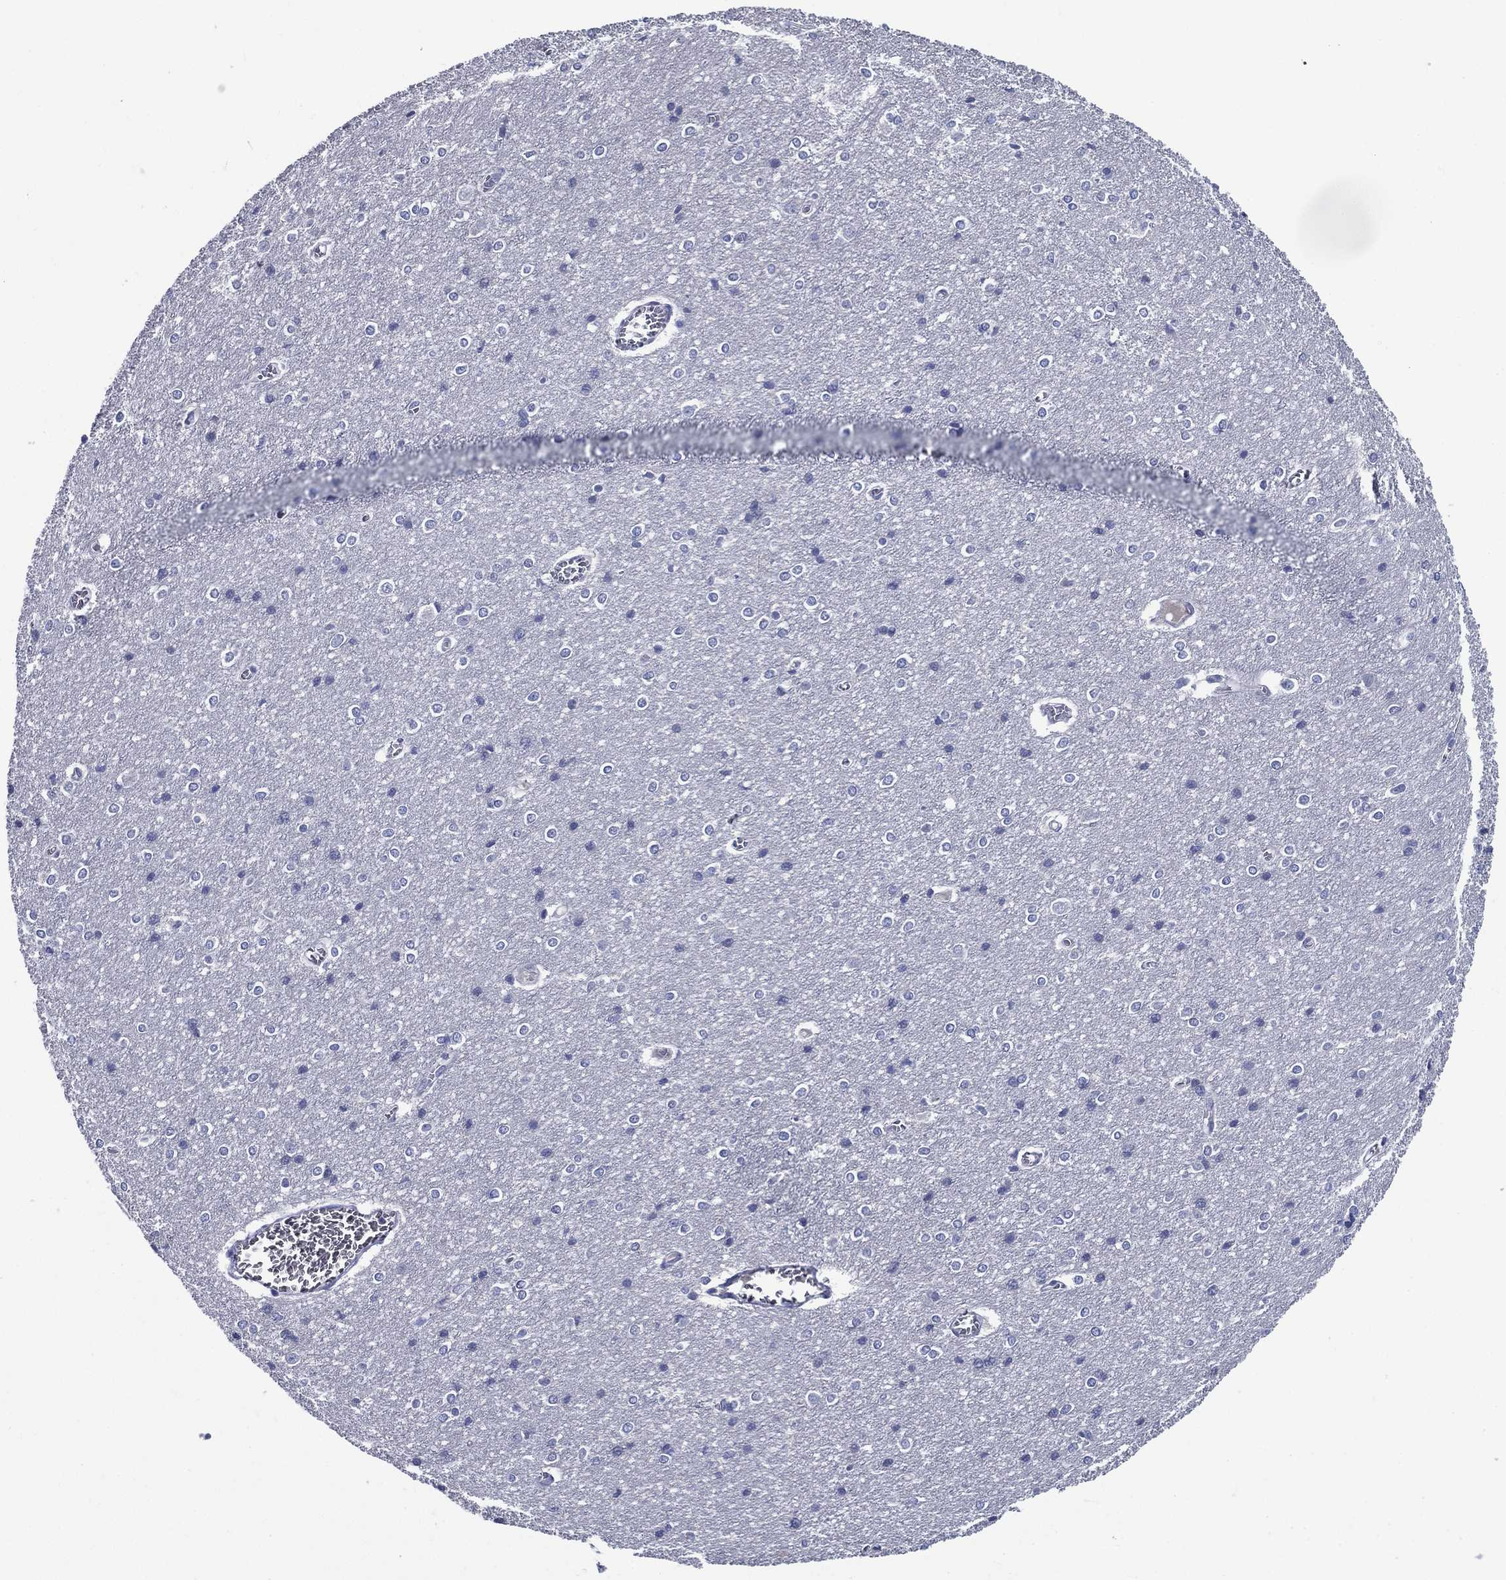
{"staining": {"intensity": "negative", "quantity": "none", "location": "none"}, "tissue": "cerebral cortex", "cell_type": "Endothelial cells", "image_type": "normal", "snomed": [{"axis": "morphology", "description": "Normal tissue, NOS"}, {"axis": "topography", "description": "Cerebral cortex"}], "caption": "DAB immunohistochemical staining of normal cerebral cortex demonstrates no significant staining in endothelial cells.", "gene": "ACE2", "patient": {"sex": "male", "age": 37}}